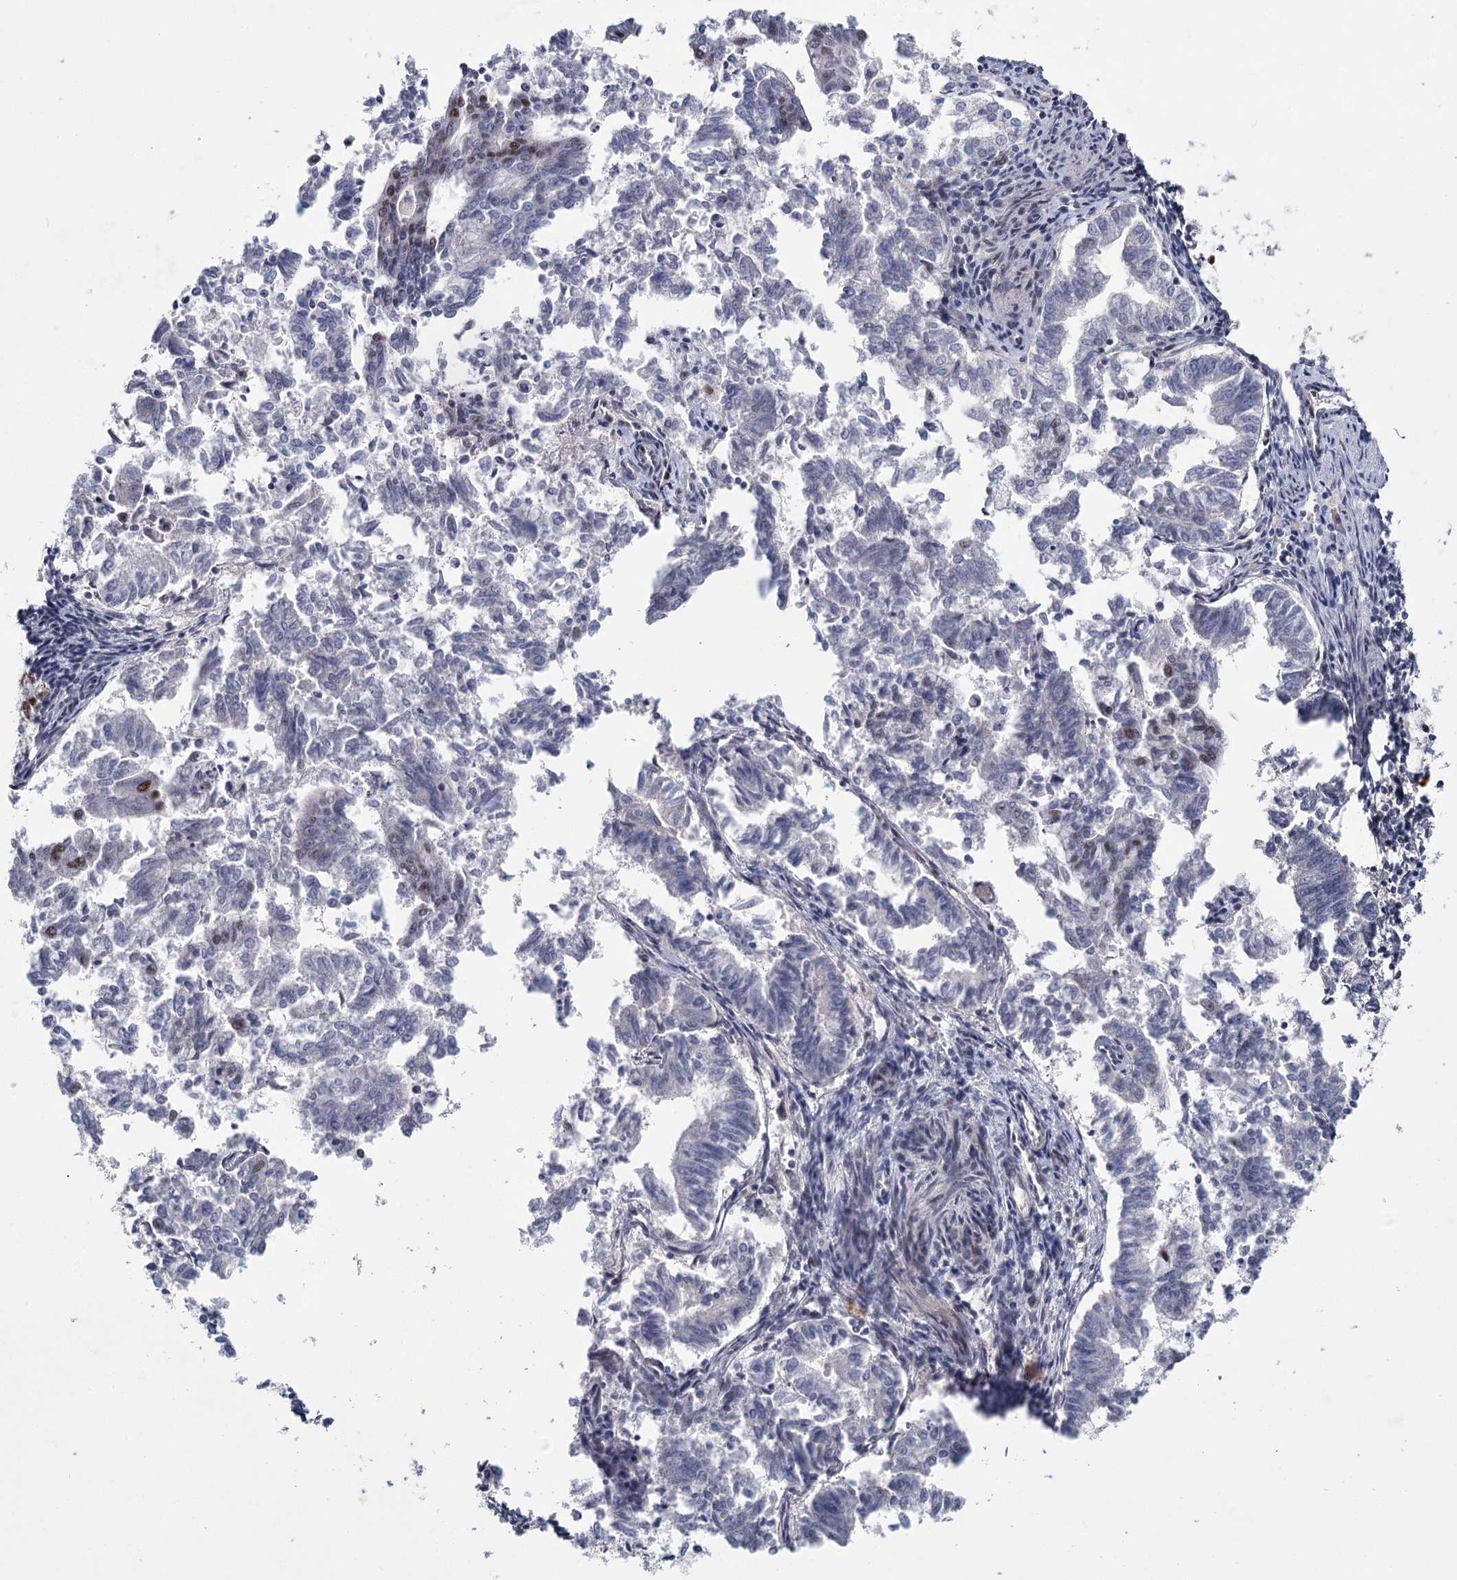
{"staining": {"intensity": "moderate", "quantity": "<25%", "location": "nuclear"}, "tissue": "endometrial cancer", "cell_type": "Tumor cells", "image_type": "cancer", "snomed": [{"axis": "morphology", "description": "Adenocarcinoma, NOS"}, {"axis": "topography", "description": "Endometrium"}], "caption": "The micrograph displays immunohistochemical staining of adenocarcinoma (endometrial). There is moderate nuclear staining is seen in approximately <25% of tumor cells.", "gene": "SCAF8", "patient": {"sex": "female", "age": 79}}